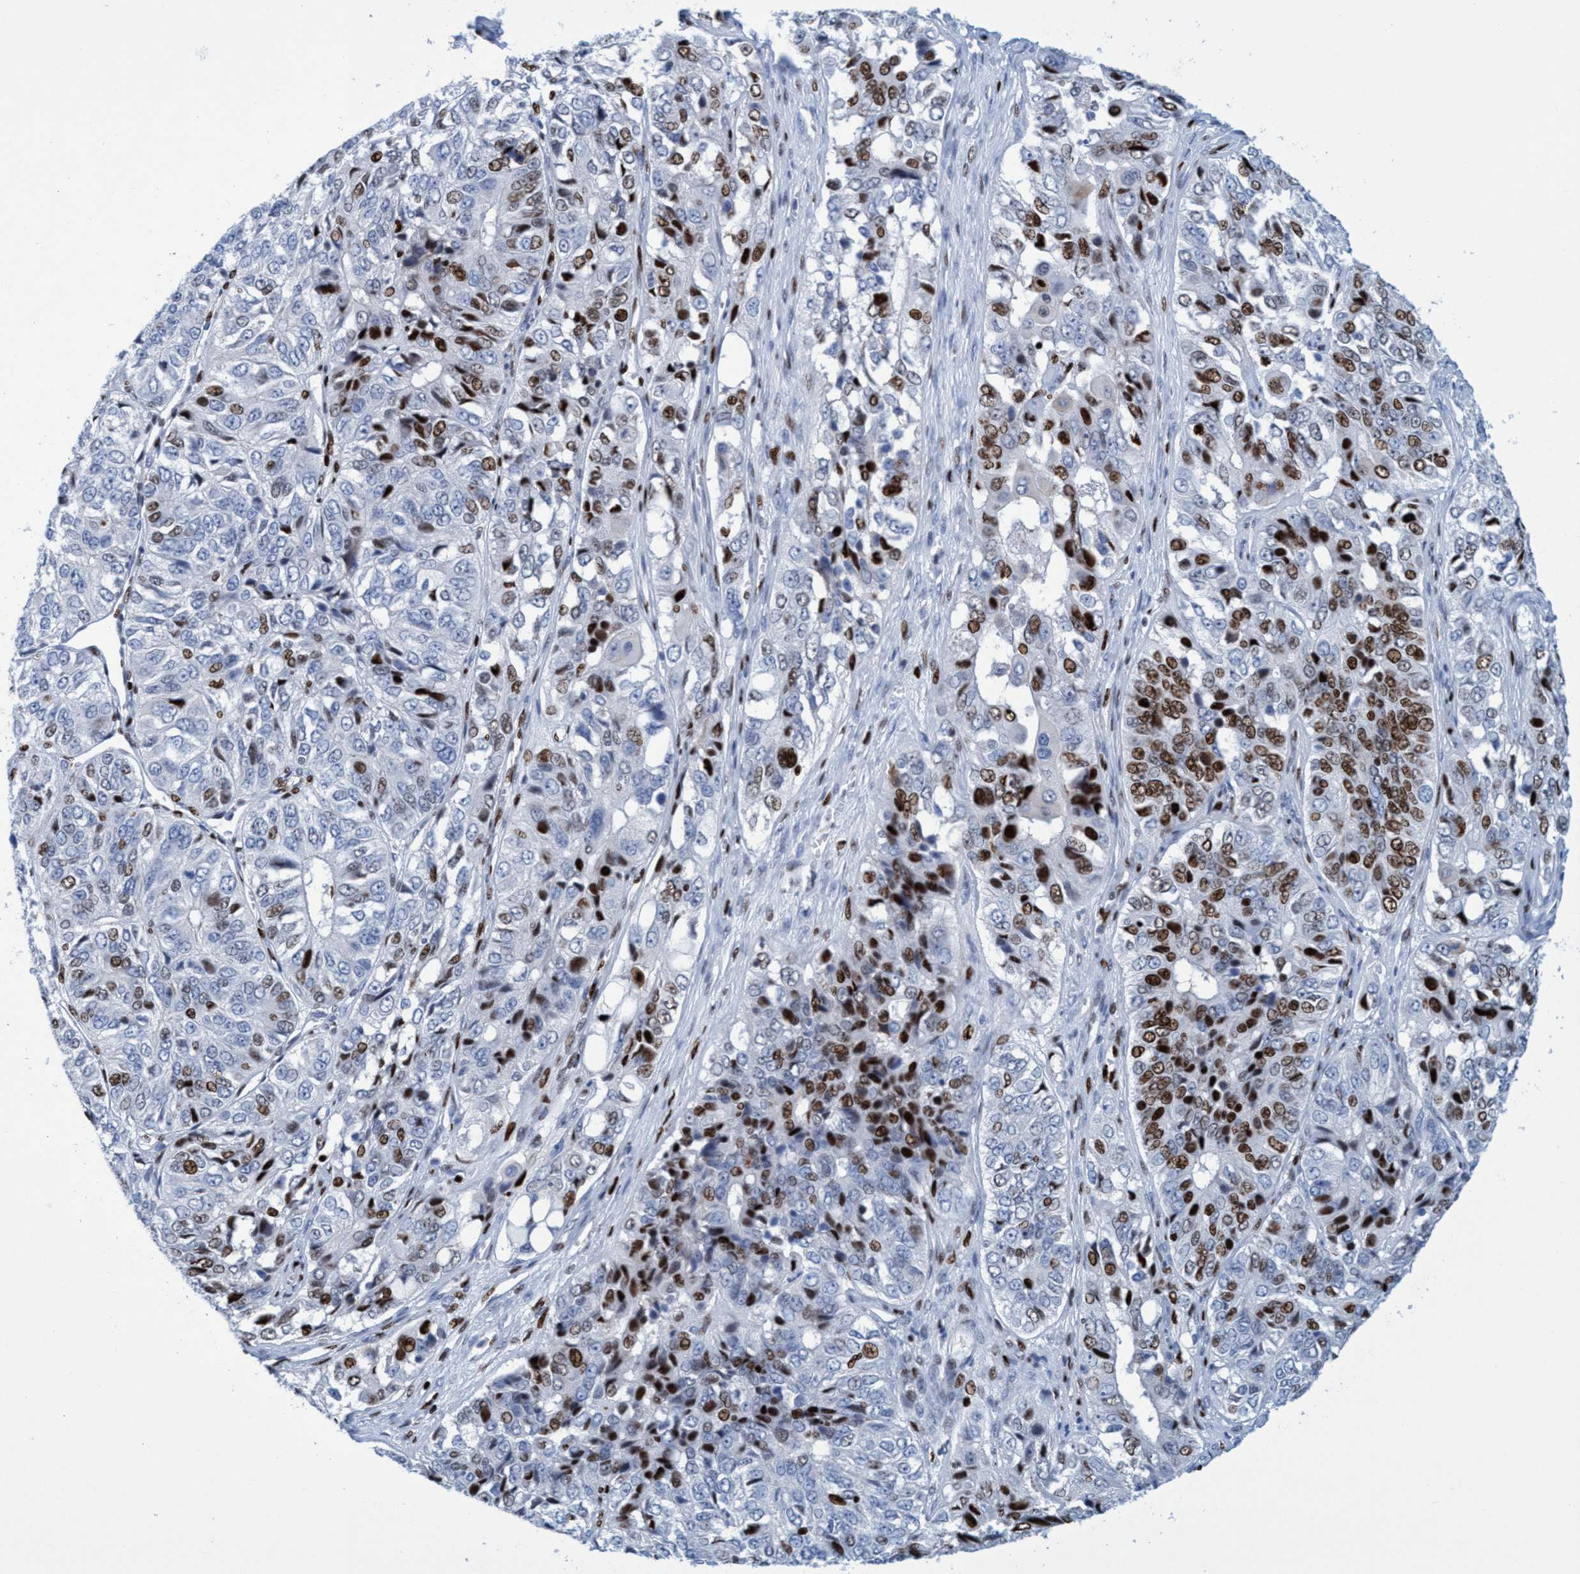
{"staining": {"intensity": "moderate", "quantity": "25%-75%", "location": "nuclear"}, "tissue": "ovarian cancer", "cell_type": "Tumor cells", "image_type": "cancer", "snomed": [{"axis": "morphology", "description": "Carcinoma, endometroid"}, {"axis": "topography", "description": "Ovary"}], "caption": "IHC micrograph of neoplastic tissue: ovarian endometroid carcinoma stained using IHC demonstrates medium levels of moderate protein expression localized specifically in the nuclear of tumor cells, appearing as a nuclear brown color.", "gene": "R3HCC1", "patient": {"sex": "female", "age": 51}}